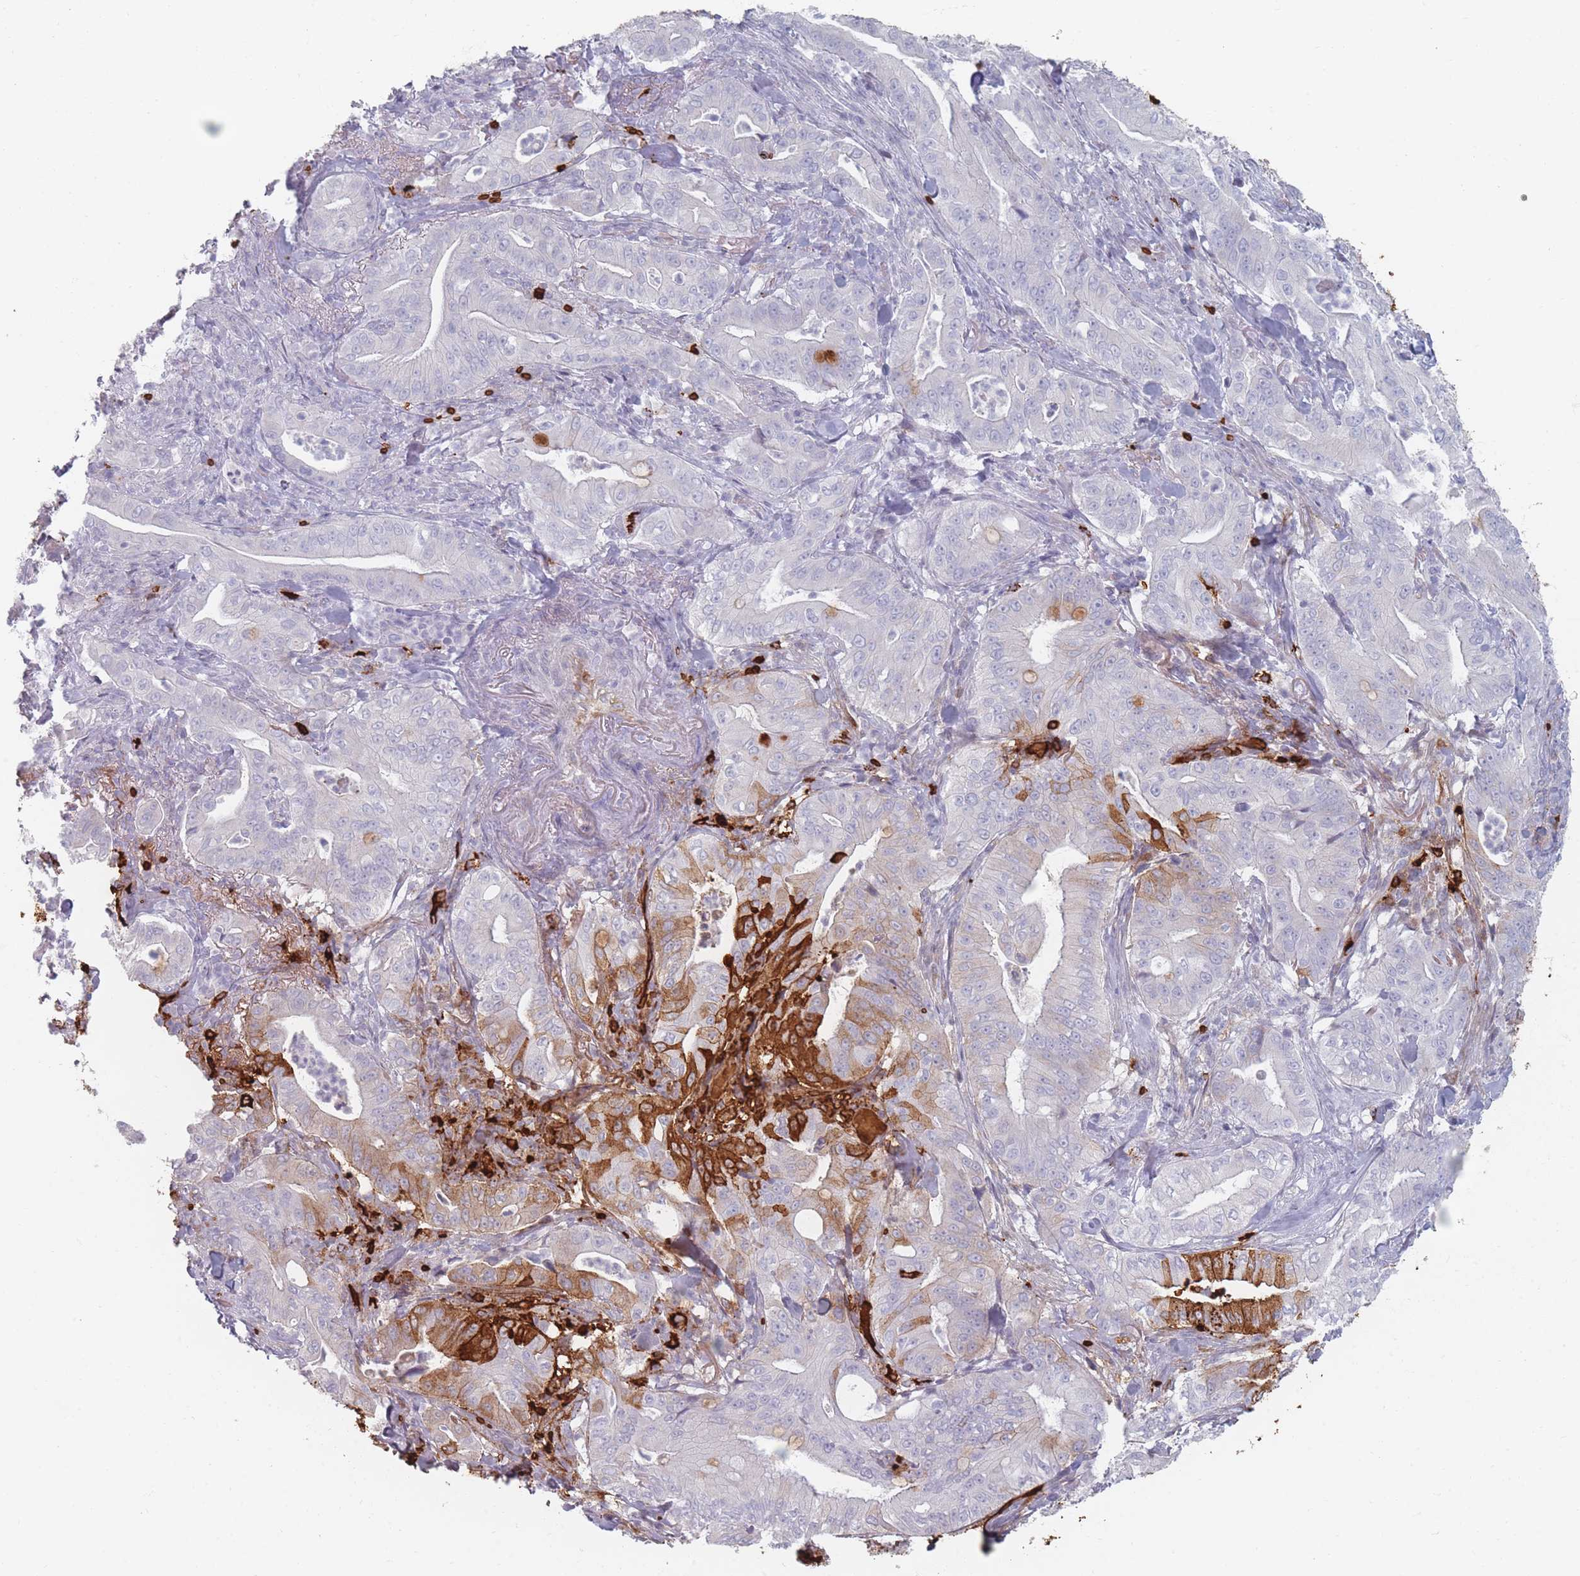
{"staining": {"intensity": "strong", "quantity": "<25%", "location": "cytoplasmic/membranous"}, "tissue": "pancreatic cancer", "cell_type": "Tumor cells", "image_type": "cancer", "snomed": [{"axis": "morphology", "description": "Adenocarcinoma, NOS"}, {"axis": "topography", "description": "Pancreas"}], "caption": "A medium amount of strong cytoplasmic/membranous positivity is present in about <25% of tumor cells in pancreatic cancer tissue.", "gene": "SLC2A6", "patient": {"sex": "male", "age": 71}}